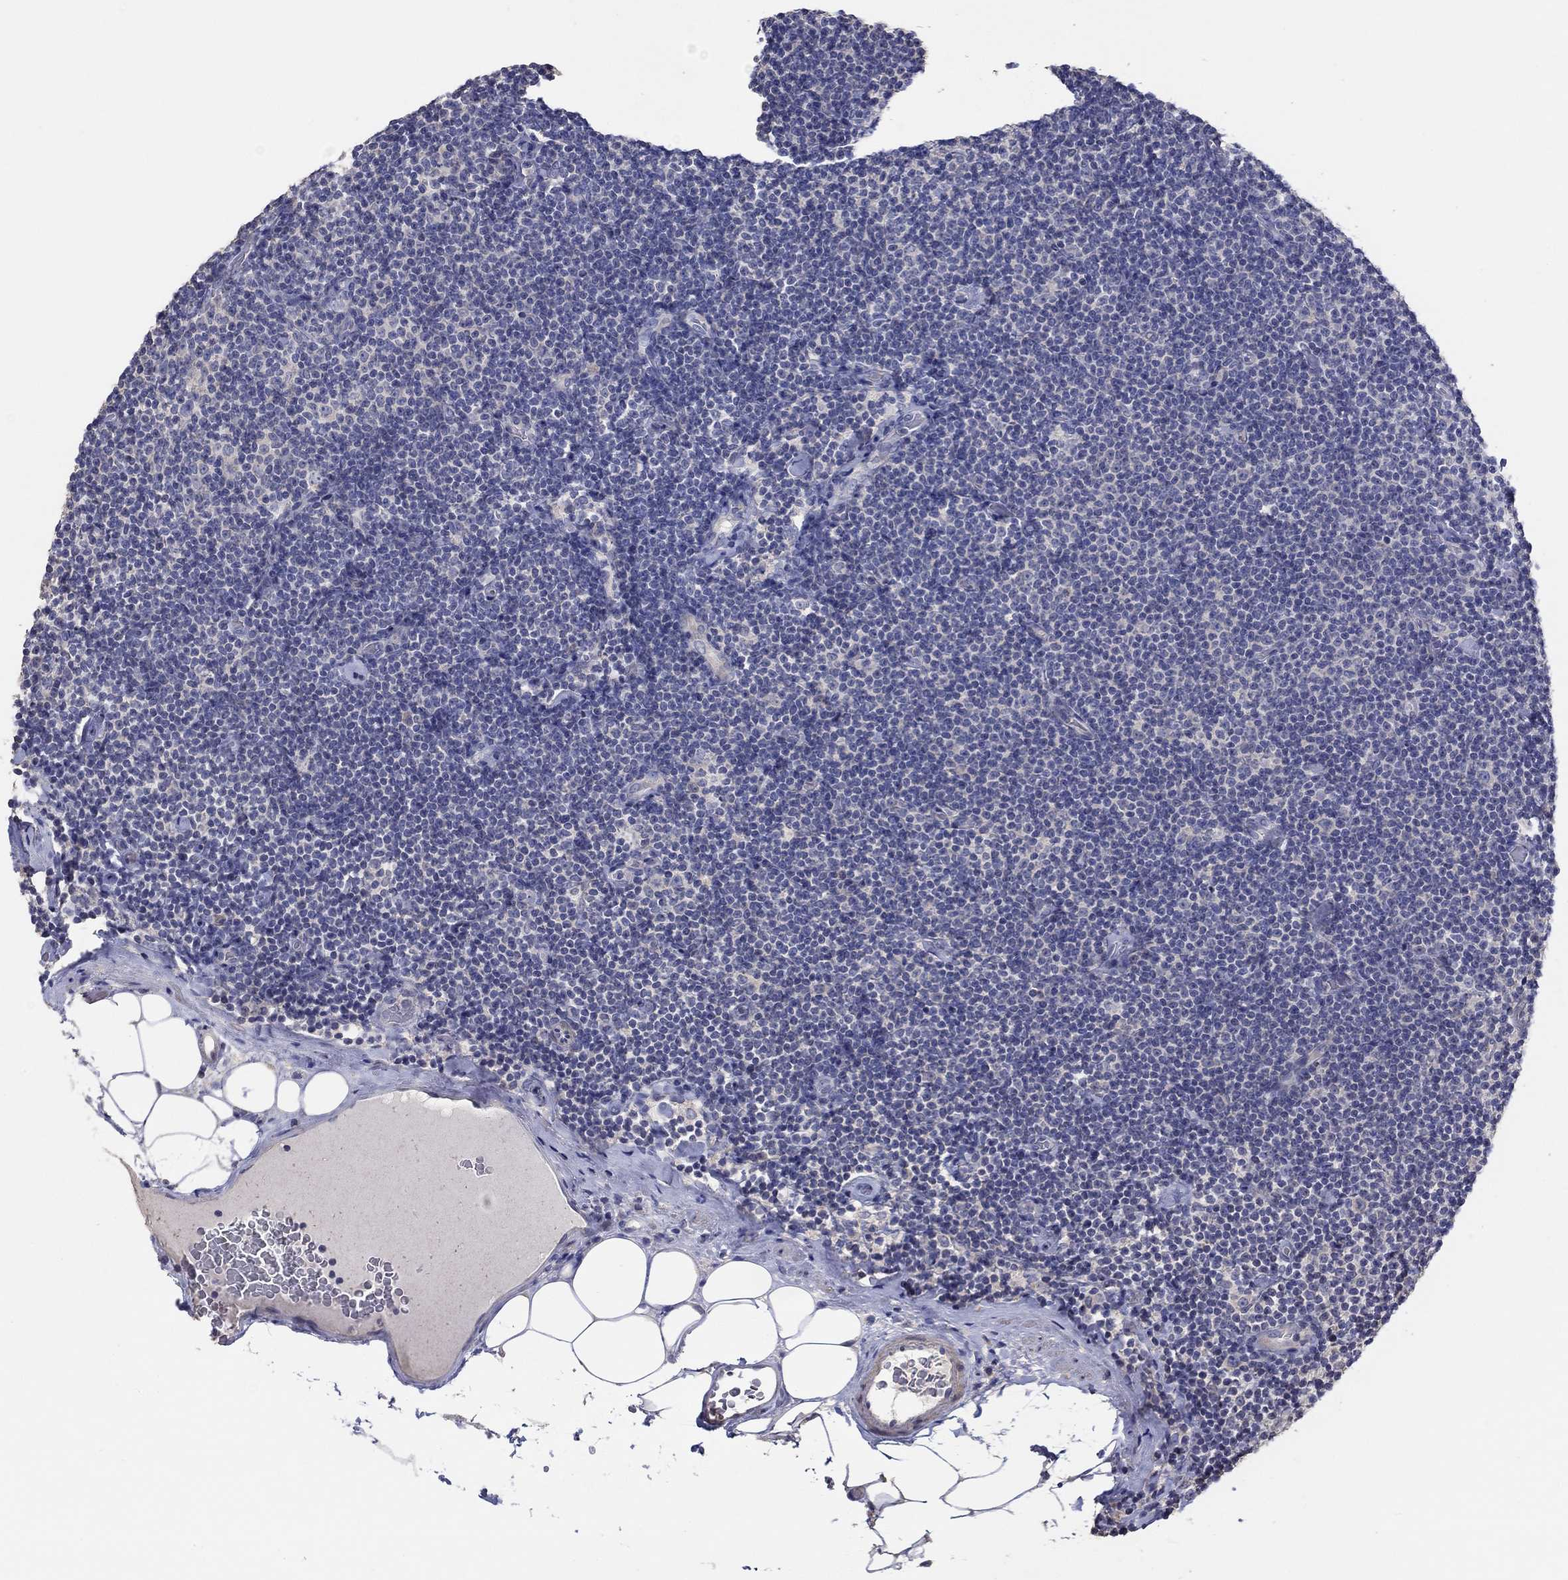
{"staining": {"intensity": "negative", "quantity": "none", "location": "none"}, "tissue": "lymphoma", "cell_type": "Tumor cells", "image_type": "cancer", "snomed": [{"axis": "morphology", "description": "Malignant lymphoma, non-Hodgkin's type, Low grade"}, {"axis": "topography", "description": "Lymph node"}], "caption": "The micrograph shows no staining of tumor cells in low-grade malignant lymphoma, non-Hodgkin's type.", "gene": "DOCK3", "patient": {"sex": "male", "age": 81}}